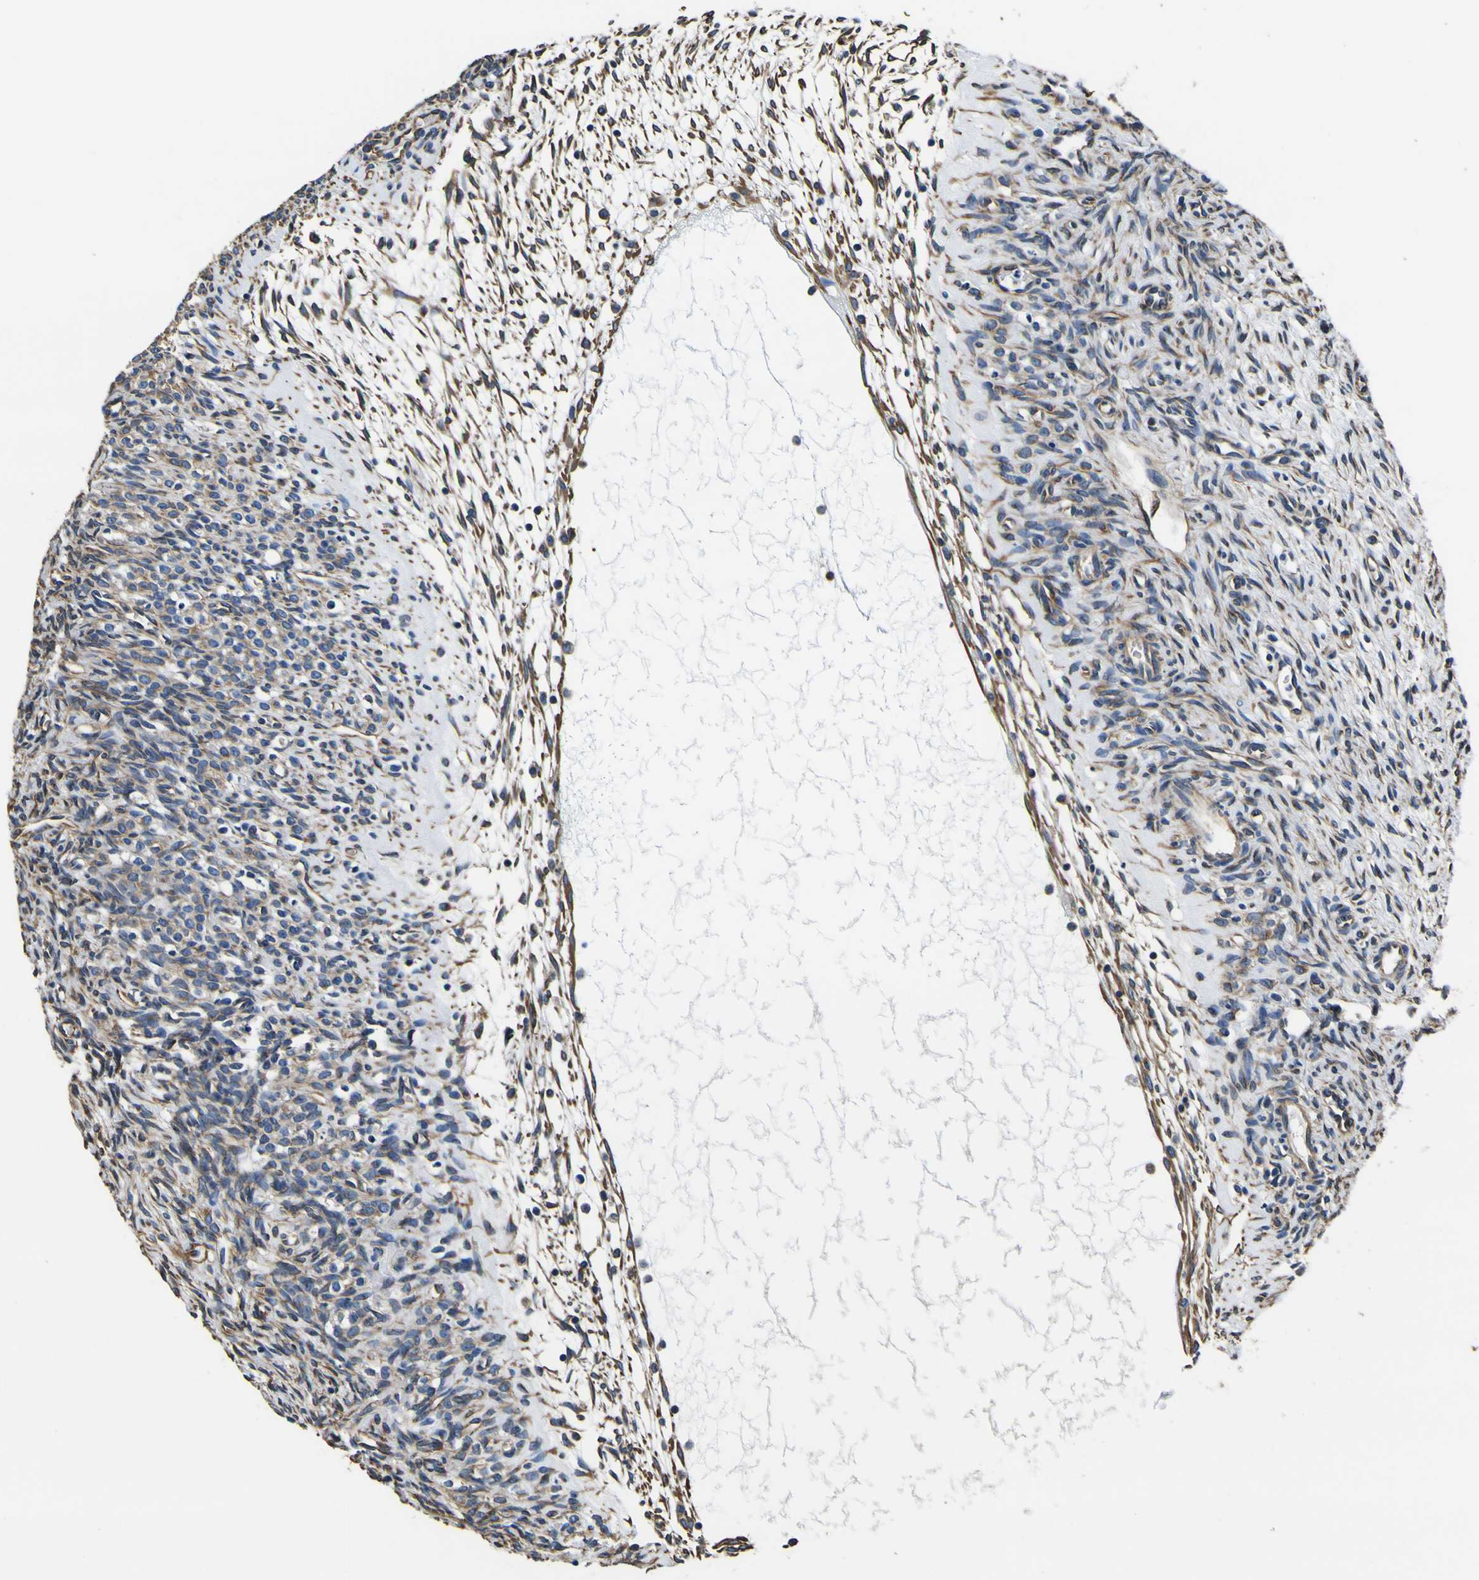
{"staining": {"intensity": "moderate", "quantity": "25%-75%", "location": "cytoplasmic/membranous"}, "tissue": "ovary", "cell_type": "Ovarian stroma cells", "image_type": "normal", "snomed": [{"axis": "morphology", "description": "Normal tissue, NOS"}, {"axis": "topography", "description": "Ovary"}], "caption": "Protein staining of normal ovary exhibits moderate cytoplasmic/membranous expression in approximately 25%-75% of ovarian stroma cells.", "gene": "TUBA1B", "patient": {"sex": "female", "age": 33}}